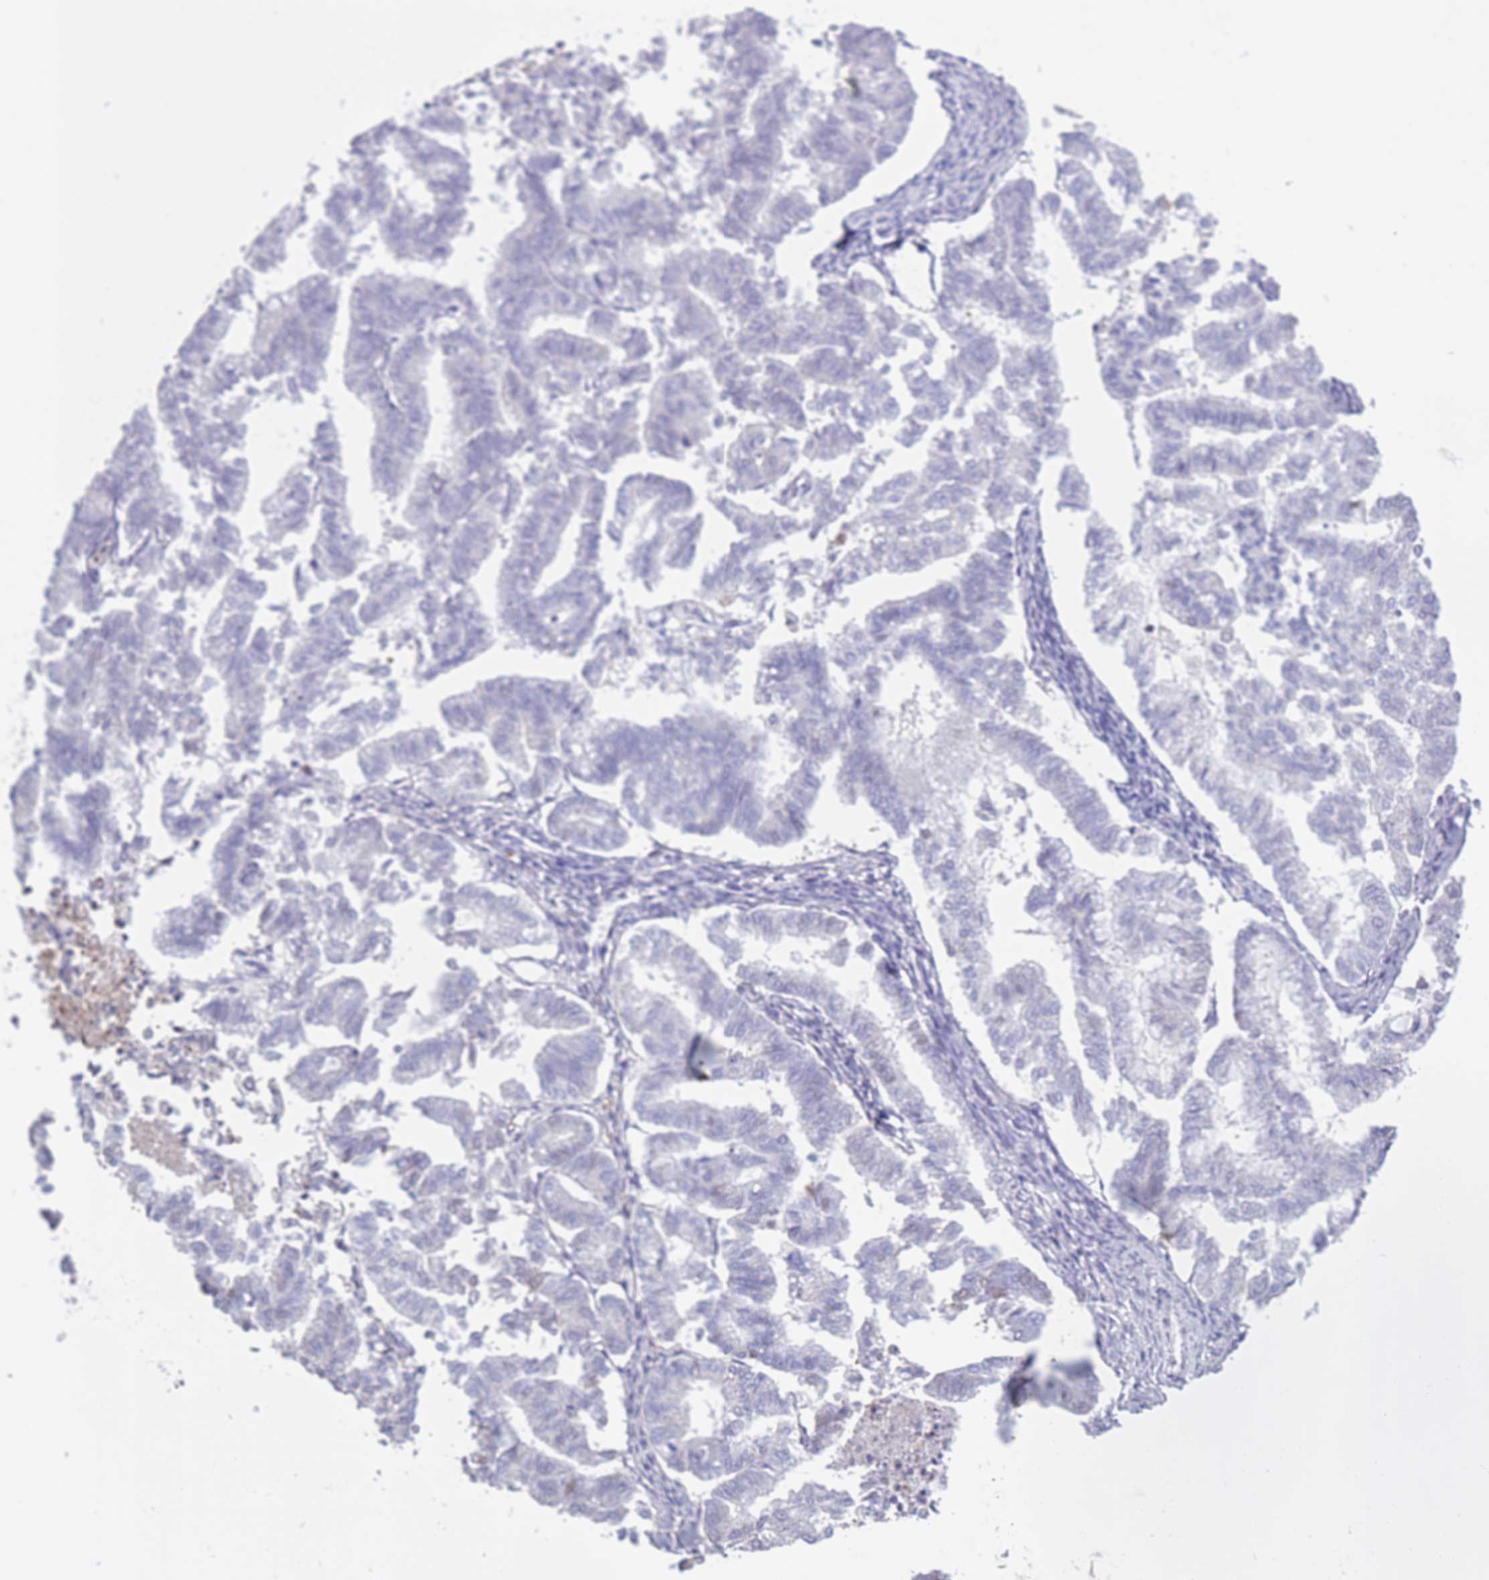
{"staining": {"intensity": "negative", "quantity": "none", "location": "none"}, "tissue": "endometrial cancer", "cell_type": "Tumor cells", "image_type": "cancer", "snomed": [{"axis": "morphology", "description": "Adenocarcinoma, NOS"}, {"axis": "topography", "description": "Endometrium"}], "caption": "The histopathology image reveals no significant positivity in tumor cells of endometrial cancer (adenocarcinoma).", "gene": "AP3S2", "patient": {"sex": "female", "age": 79}}